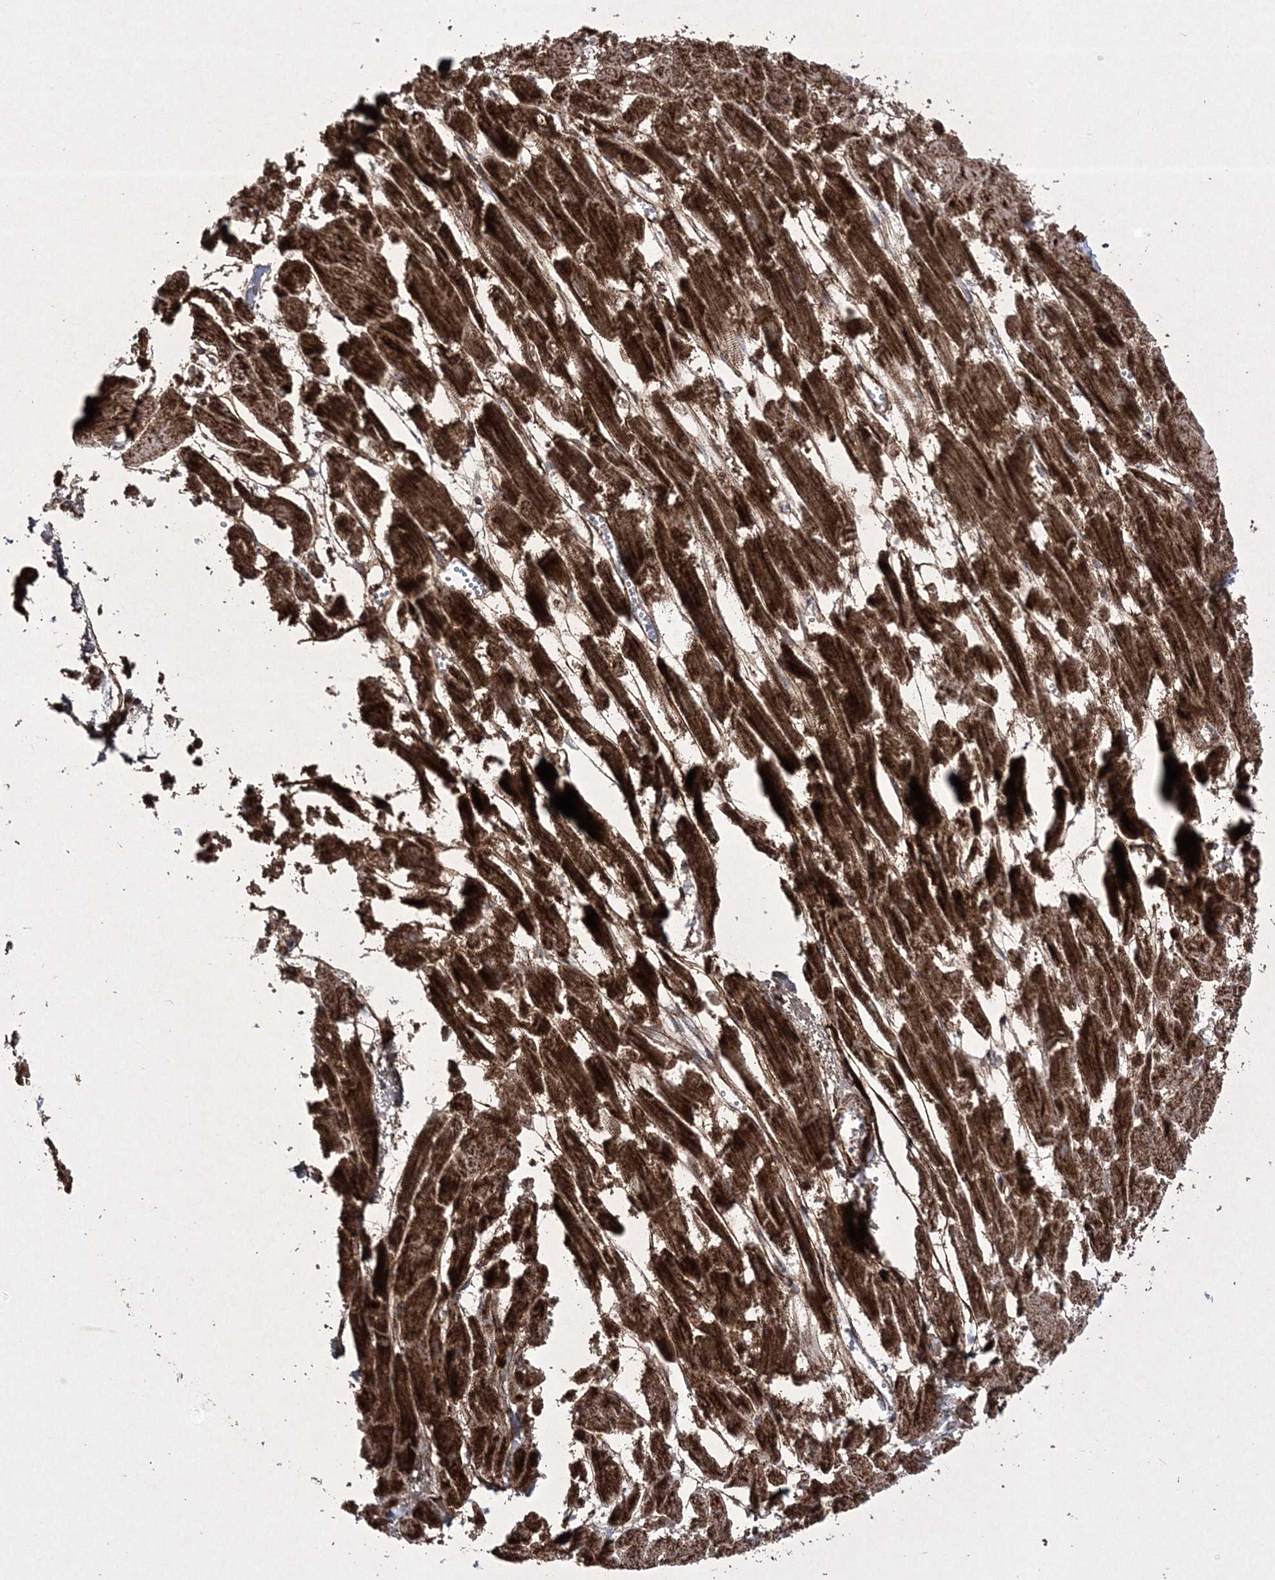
{"staining": {"intensity": "strong", "quantity": ">75%", "location": "cytoplasmic/membranous"}, "tissue": "heart muscle", "cell_type": "Cardiomyocytes", "image_type": "normal", "snomed": [{"axis": "morphology", "description": "Normal tissue, NOS"}, {"axis": "topography", "description": "Heart"}], "caption": "The image reveals immunohistochemical staining of normal heart muscle. There is strong cytoplasmic/membranous staining is seen in approximately >75% of cardiomyocytes.", "gene": "RICTOR", "patient": {"sex": "male", "age": 54}}